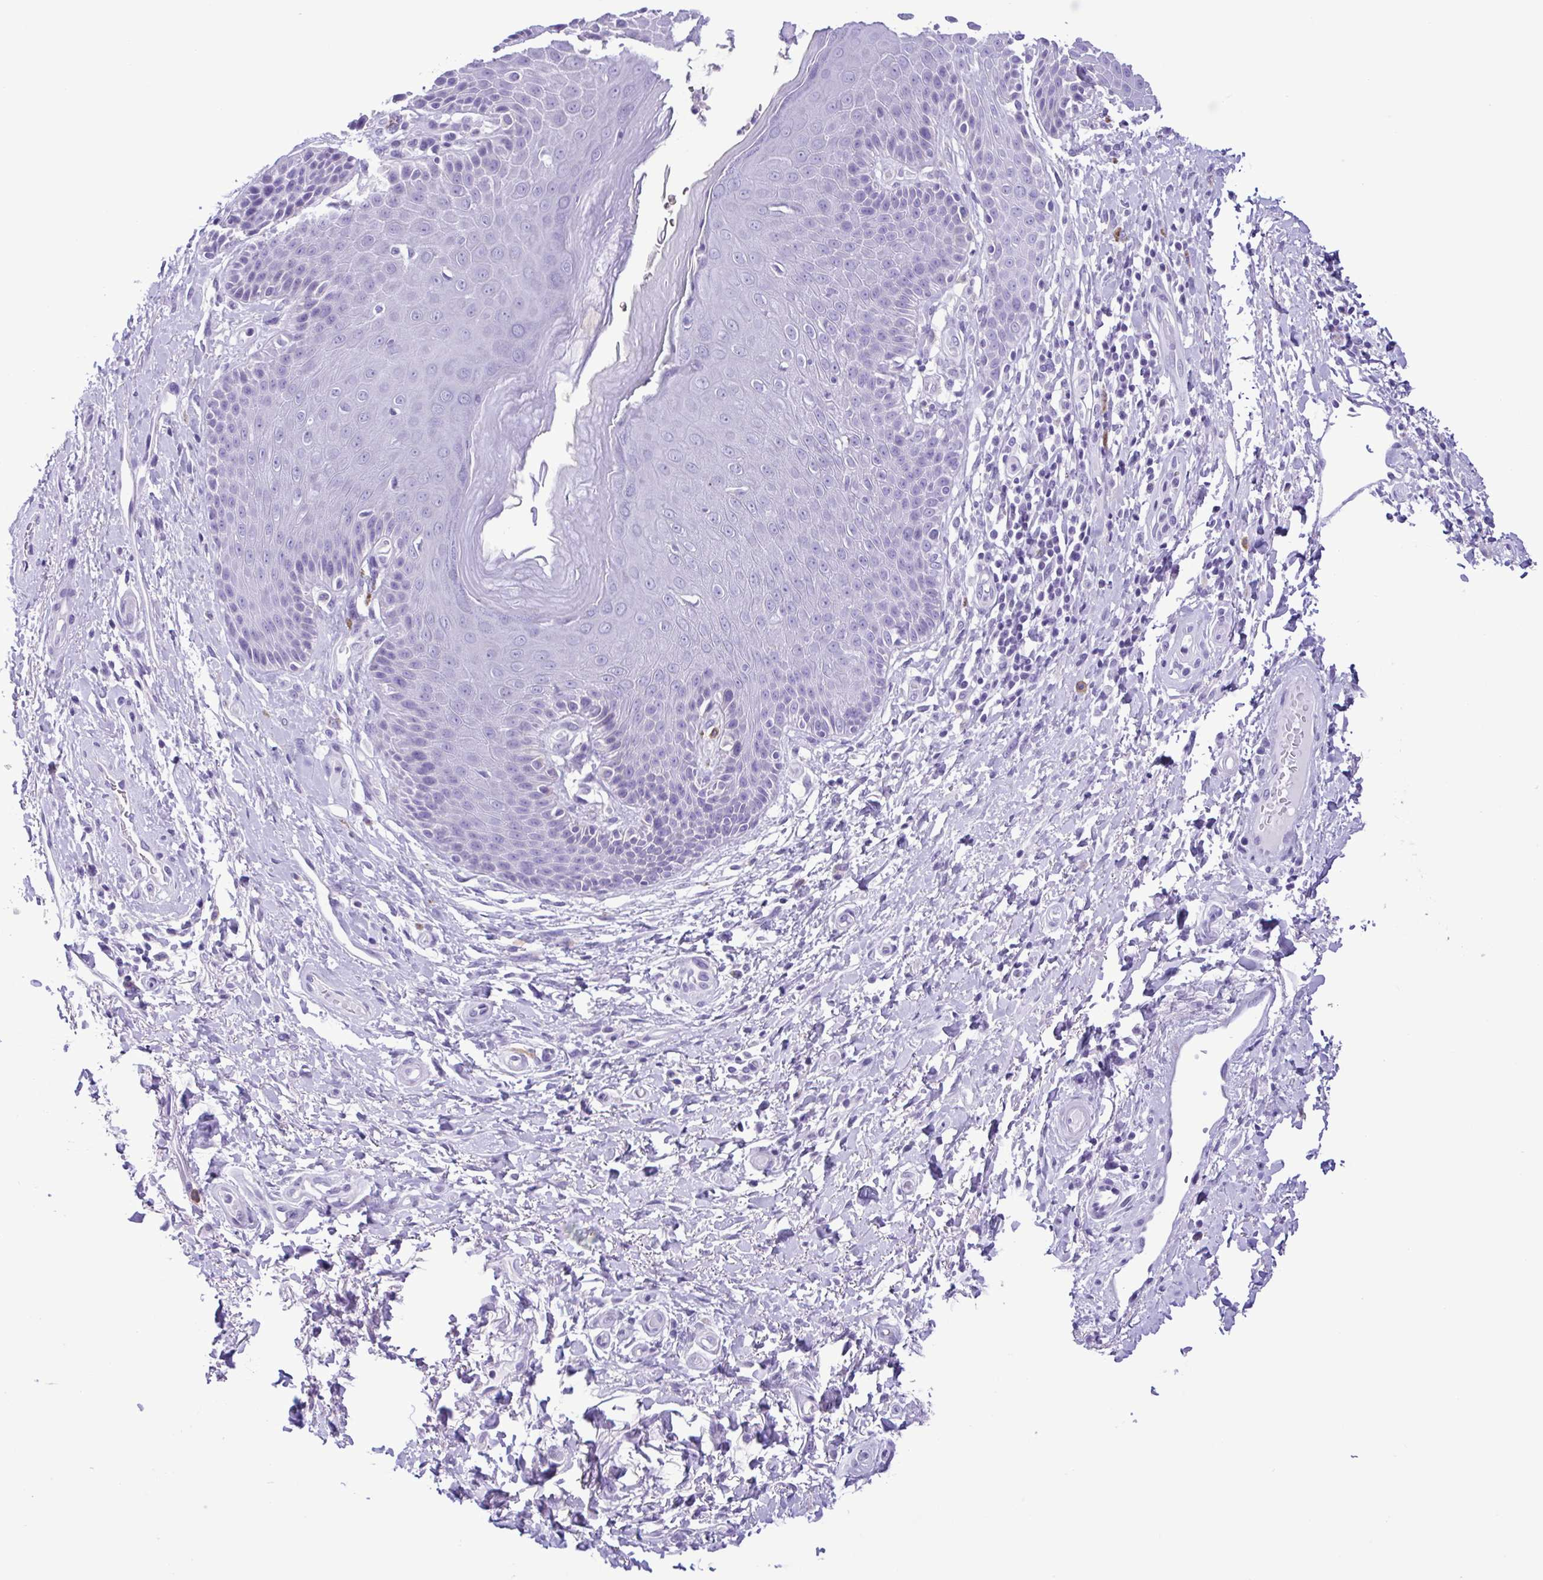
{"staining": {"intensity": "negative", "quantity": "none", "location": "none"}, "tissue": "skin", "cell_type": "Epidermal cells", "image_type": "normal", "snomed": [{"axis": "morphology", "description": "Normal tissue, NOS"}, {"axis": "topography", "description": "Anal"}, {"axis": "topography", "description": "Peripheral nerve tissue"}], "caption": "The immunohistochemistry micrograph has no significant positivity in epidermal cells of skin. The staining was performed using DAB to visualize the protein expression in brown, while the nuclei were stained in blue with hematoxylin (Magnification: 20x).", "gene": "SPATA16", "patient": {"sex": "male", "age": 51}}